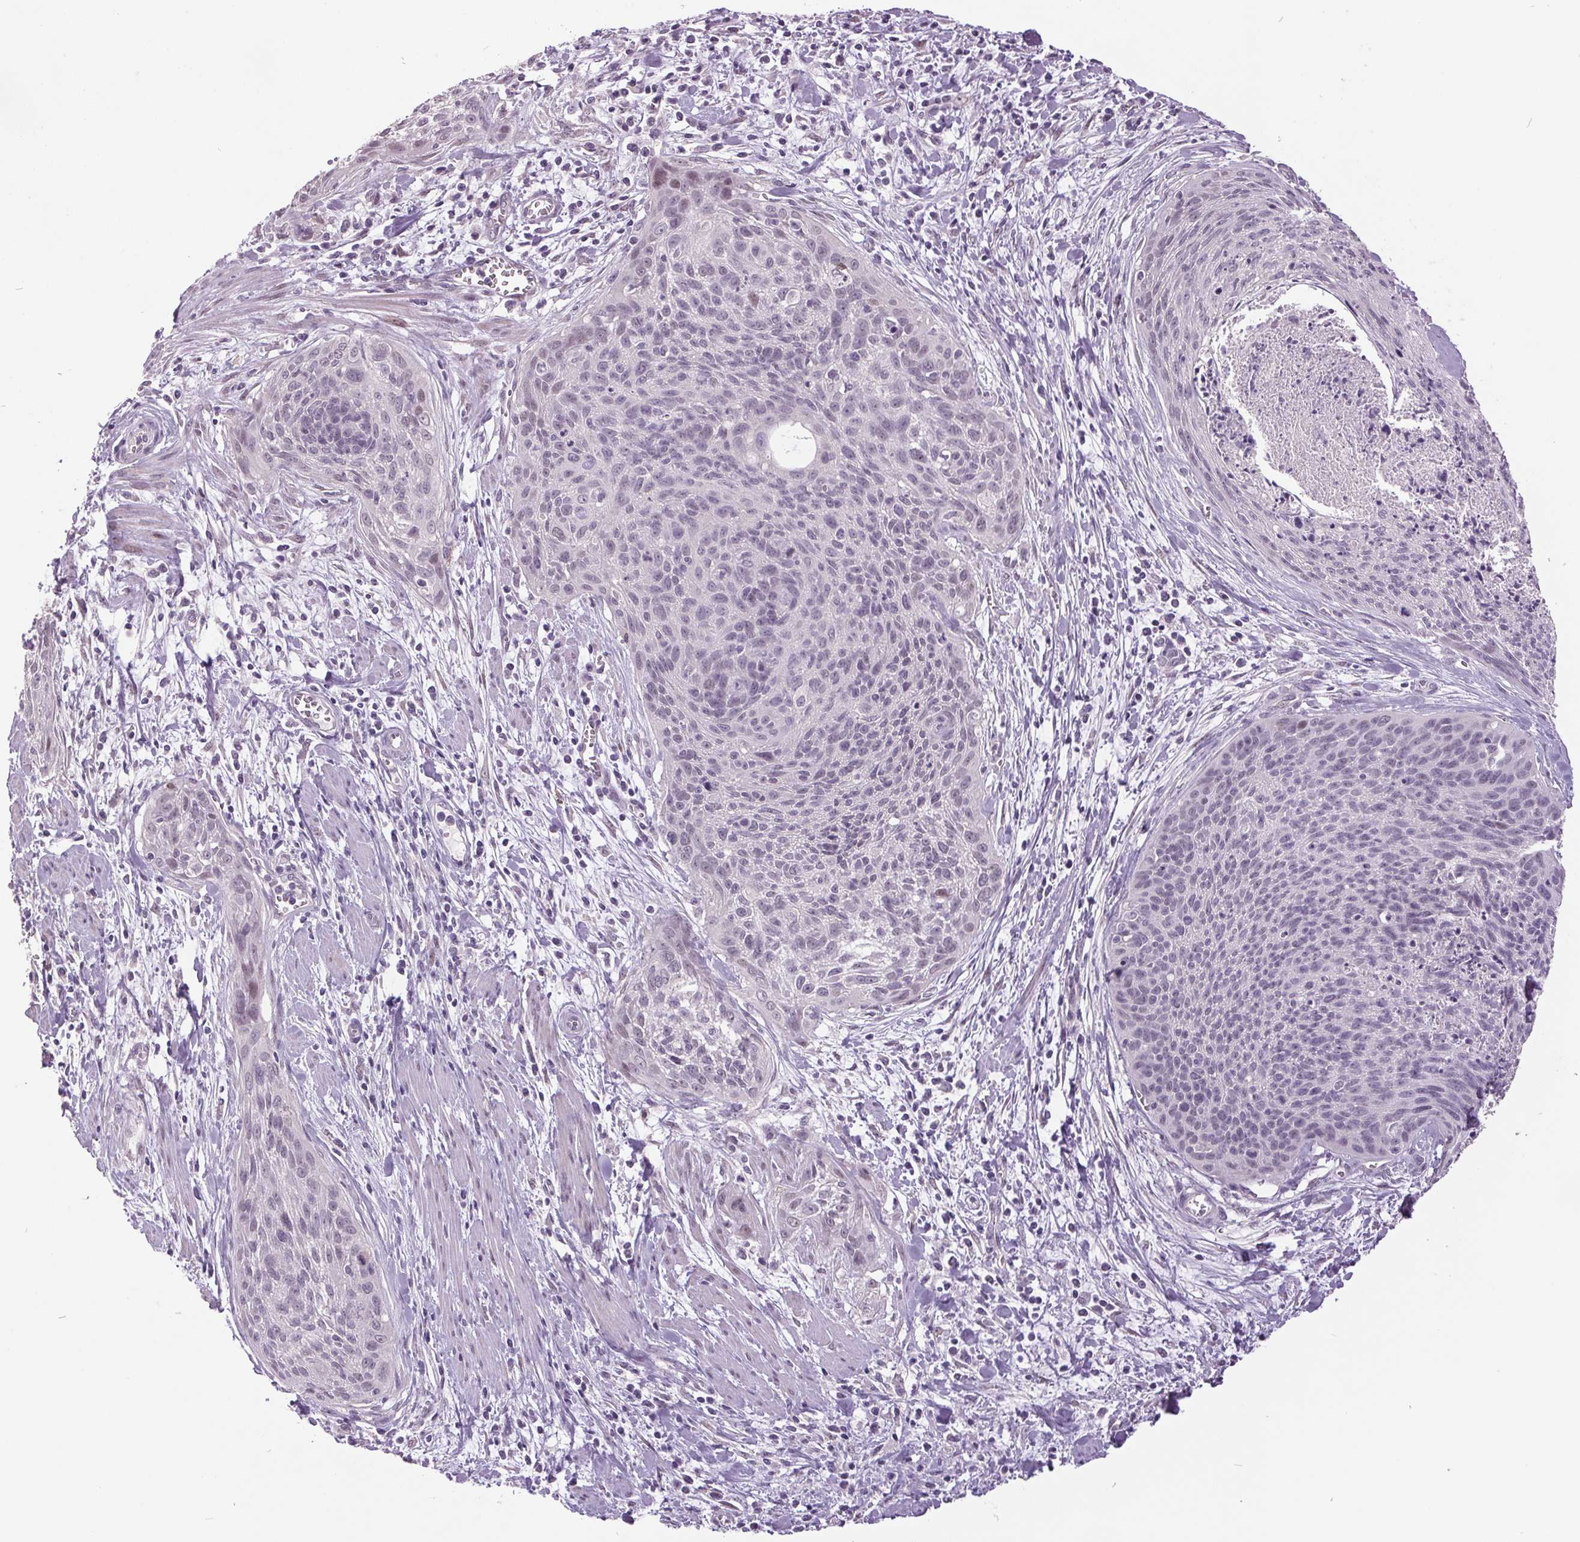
{"staining": {"intensity": "negative", "quantity": "none", "location": "none"}, "tissue": "cervical cancer", "cell_type": "Tumor cells", "image_type": "cancer", "snomed": [{"axis": "morphology", "description": "Squamous cell carcinoma, NOS"}, {"axis": "topography", "description": "Cervix"}], "caption": "High power microscopy photomicrograph of an IHC photomicrograph of squamous cell carcinoma (cervical), revealing no significant expression in tumor cells. (Stains: DAB (3,3'-diaminobenzidine) immunohistochemistry with hematoxylin counter stain, Microscopy: brightfield microscopy at high magnification).", "gene": "C2orf16", "patient": {"sex": "female", "age": 55}}